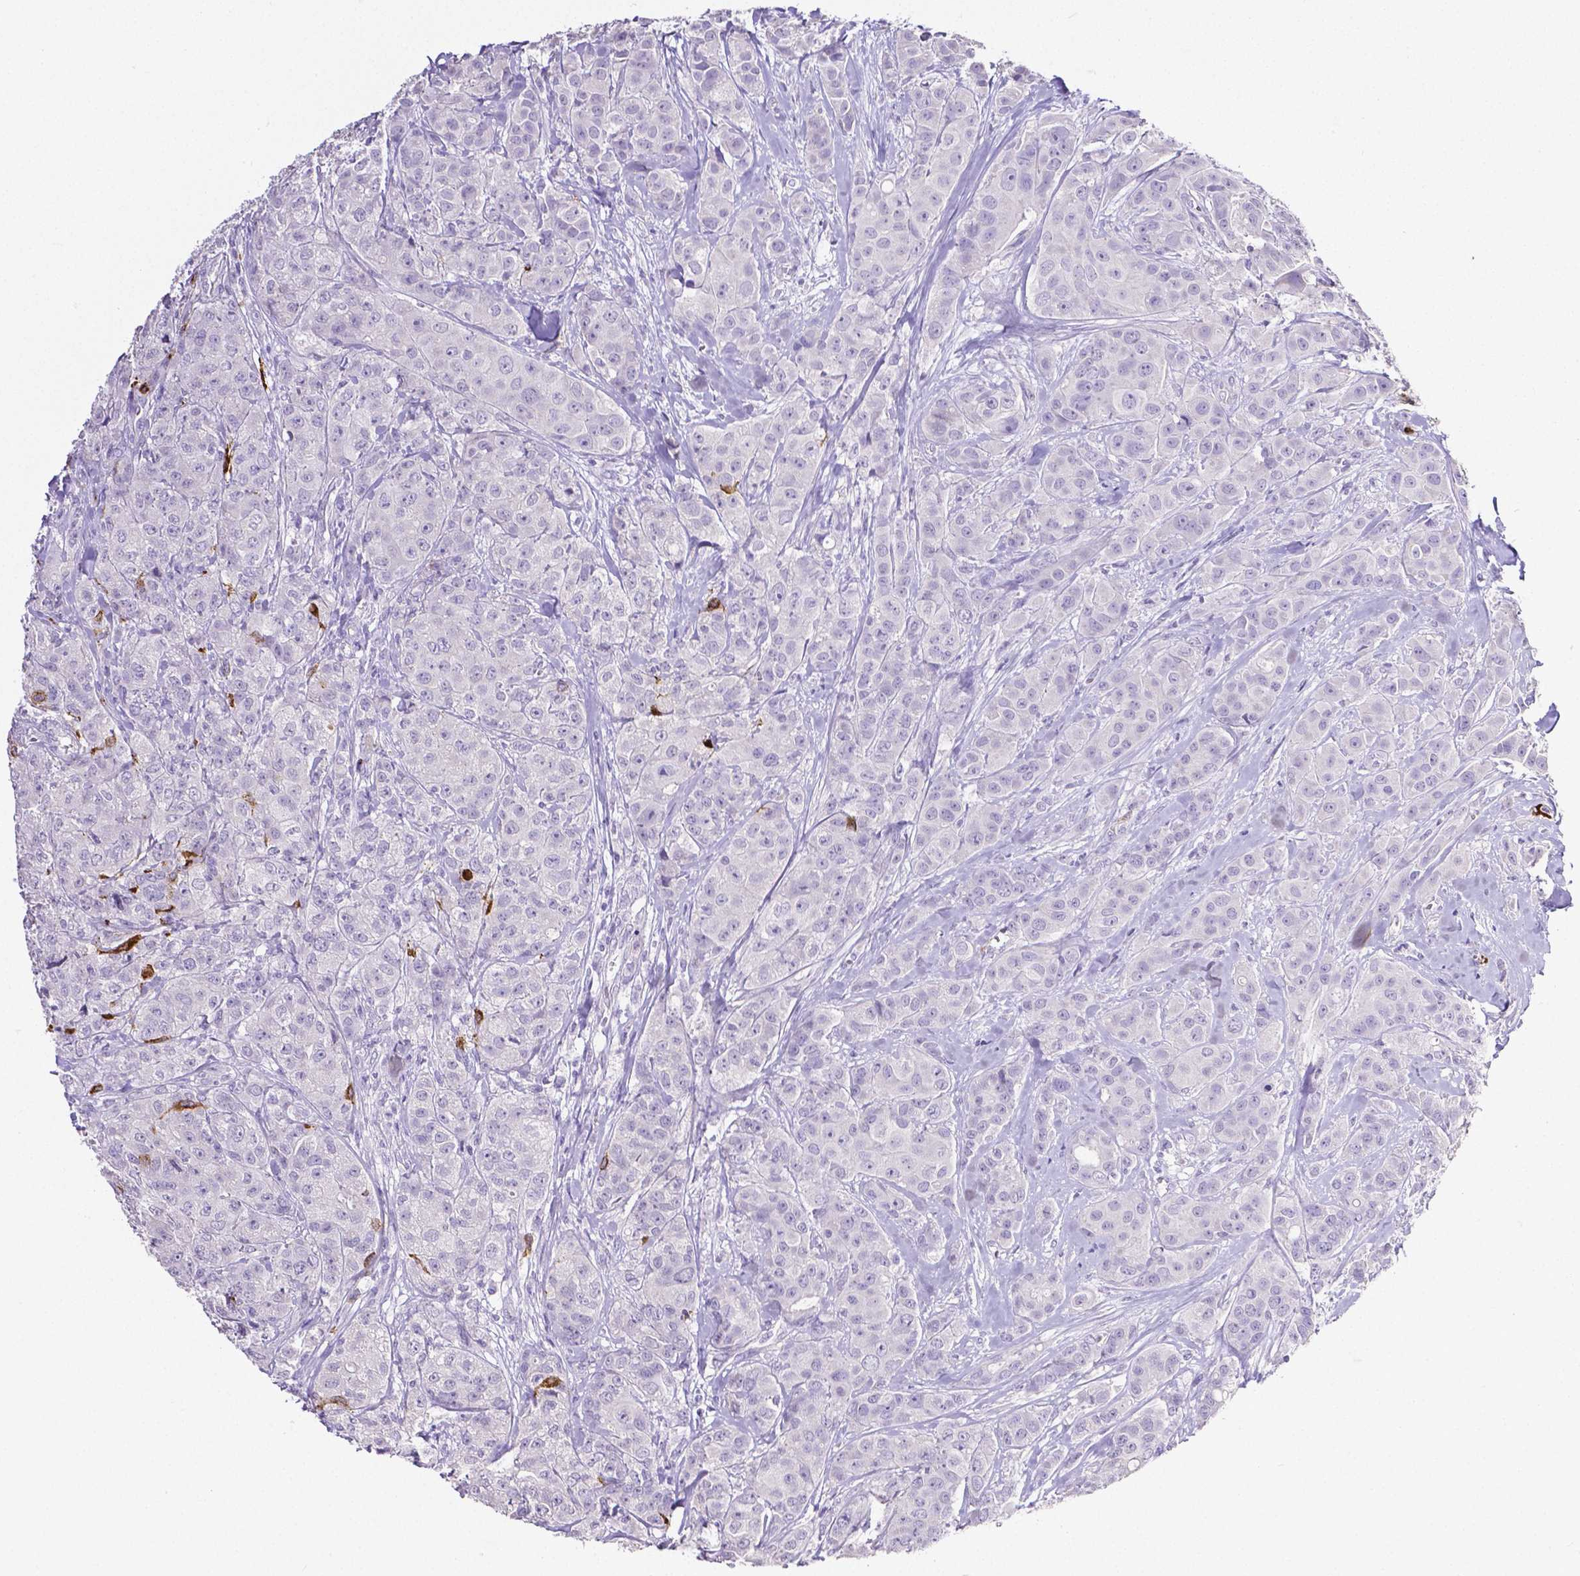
{"staining": {"intensity": "negative", "quantity": "none", "location": "none"}, "tissue": "breast cancer", "cell_type": "Tumor cells", "image_type": "cancer", "snomed": [{"axis": "morphology", "description": "Duct carcinoma"}, {"axis": "topography", "description": "Breast"}], "caption": "Intraductal carcinoma (breast) was stained to show a protein in brown. There is no significant expression in tumor cells. (IHC, brightfield microscopy, high magnification).", "gene": "MMP9", "patient": {"sex": "female", "age": 43}}